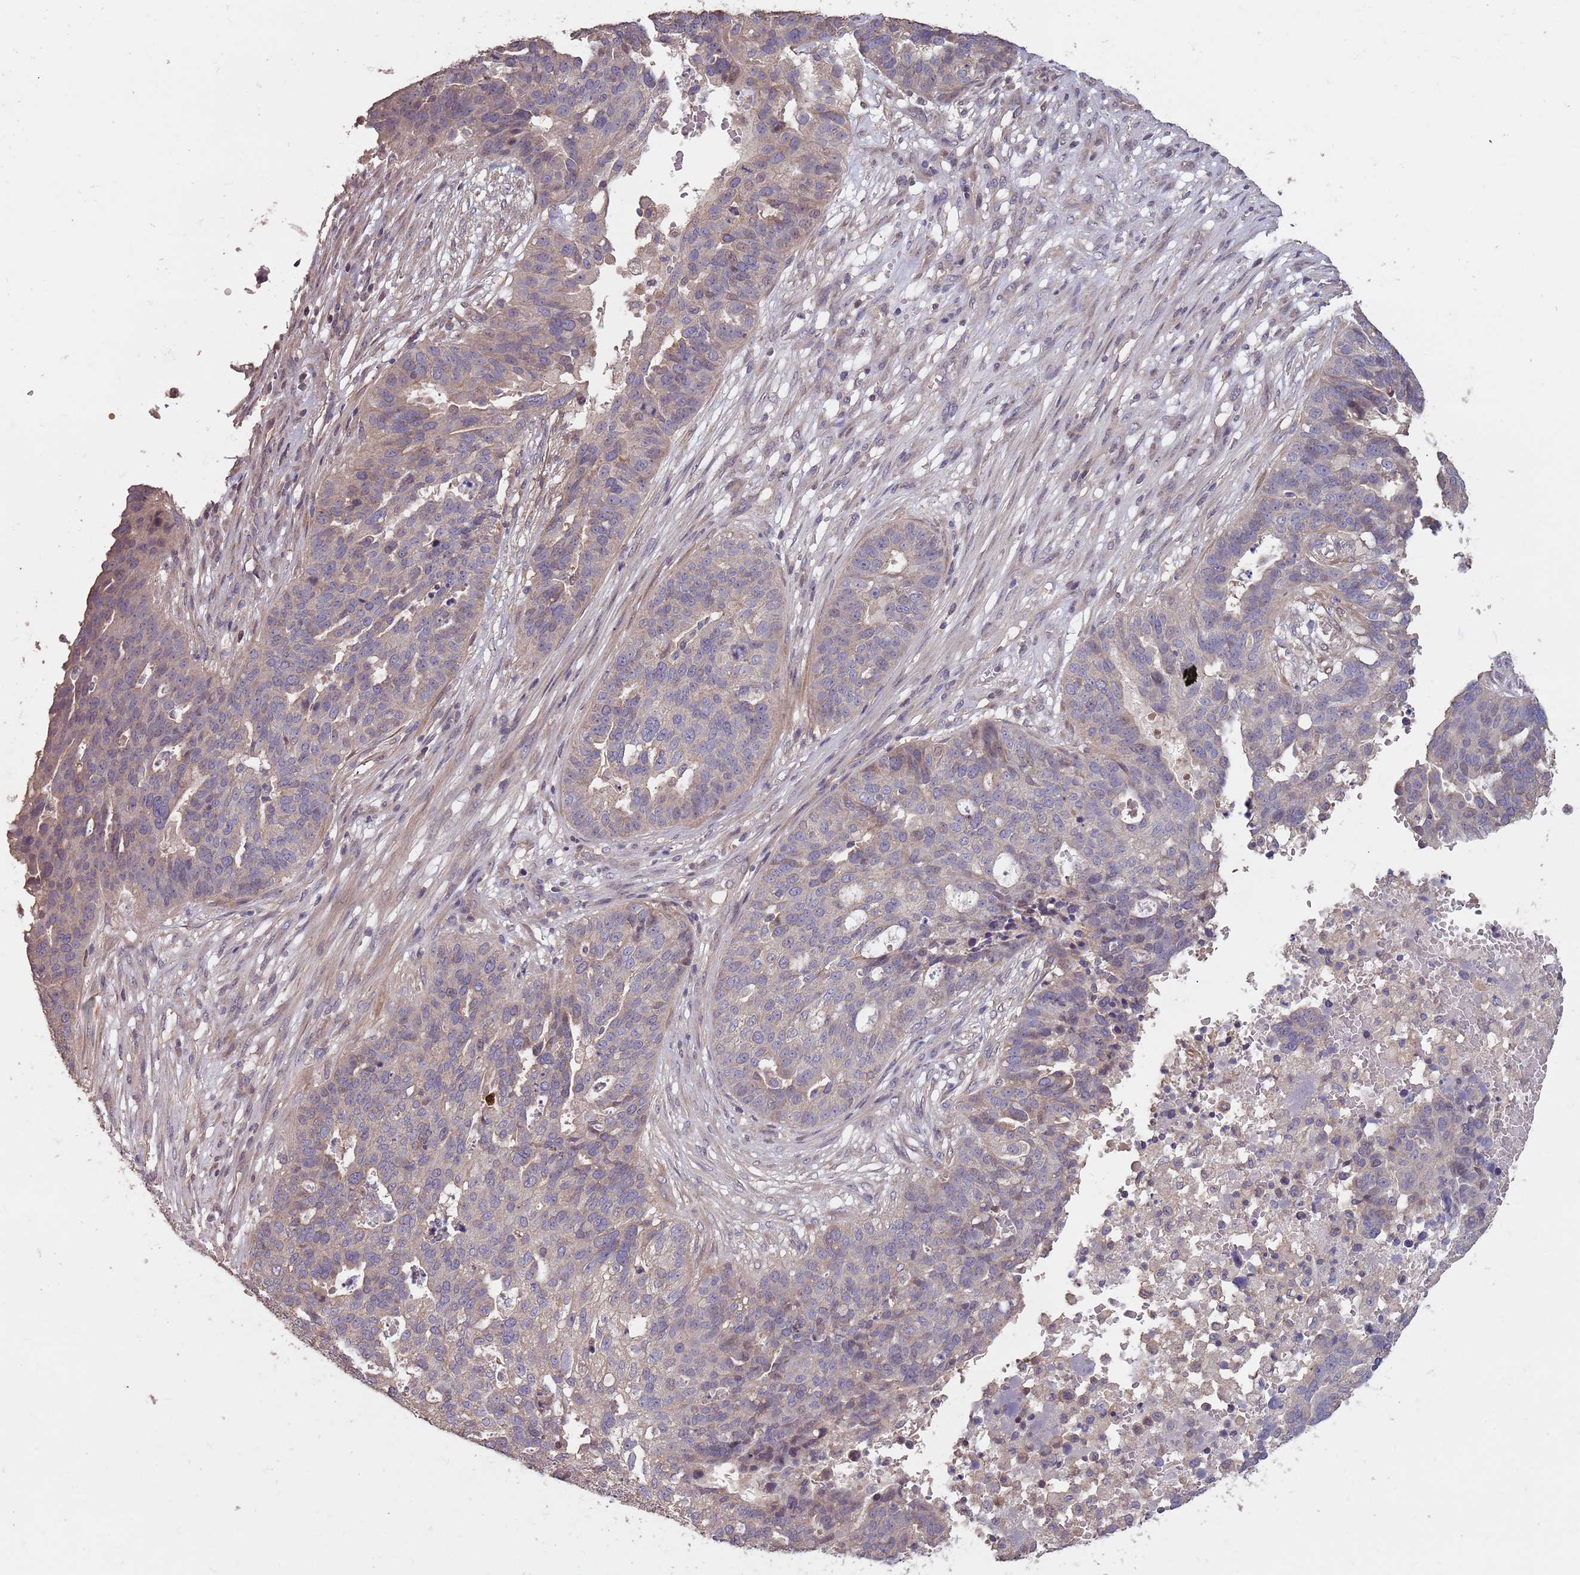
{"staining": {"intensity": "weak", "quantity": "25%-75%", "location": "cytoplasmic/membranous"}, "tissue": "ovarian cancer", "cell_type": "Tumor cells", "image_type": "cancer", "snomed": [{"axis": "morphology", "description": "Cystadenocarcinoma, serous, NOS"}, {"axis": "topography", "description": "Ovary"}], "caption": "Weak cytoplasmic/membranous positivity for a protein is present in about 25%-75% of tumor cells of ovarian serous cystadenocarcinoma using immunohistochemistry (IHC).", "gene": "MBD3L1", "patient": {"sex": "female", "age": 59}}